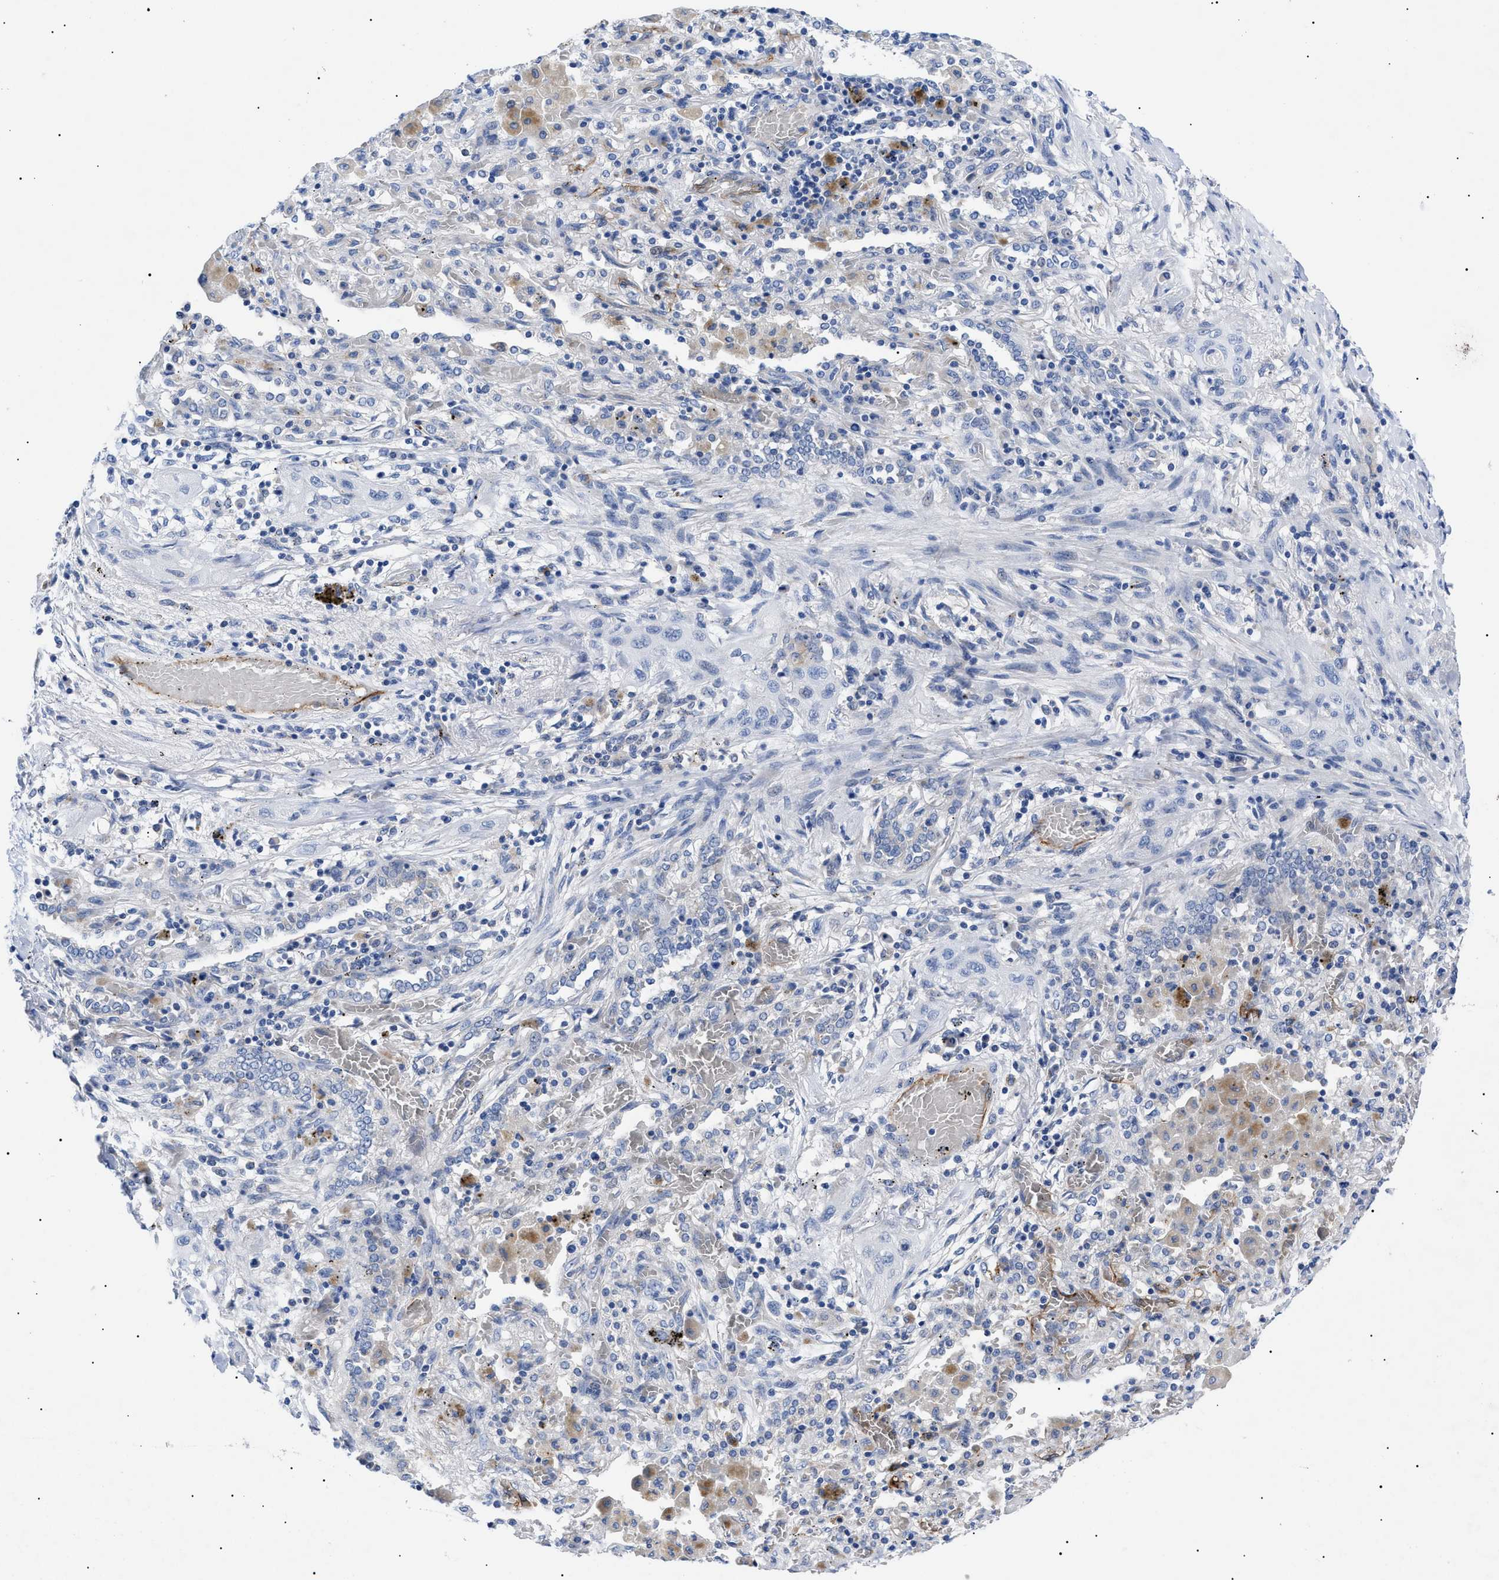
{"staining": {"intensity": "negative", "quantity": "none", "location": "none"}, "tissue": "lung cancer", "cell_type": "Tumor cells", "image_type": "cancer", "snomed": [{"axis": "morphology", "description": "Squamous cell carcinoma, NOS"}, {"axis": "topography", "description": "Lung"}], "caption": "Immunohistochemistry photomicrograph of lung cancer (squamous cell carcinoma) stained for a protein (brown), which reveals no expression in tumor cells. Brightfield microscopy of immunohistochemistry (IHC) stained with DAB (3,3'-diaminobenzidine) (brown) and hematoxylin (blue), captured at high magnification.", "gene": "ACKR1", "patient": {"sex": "female", "age": 47}}